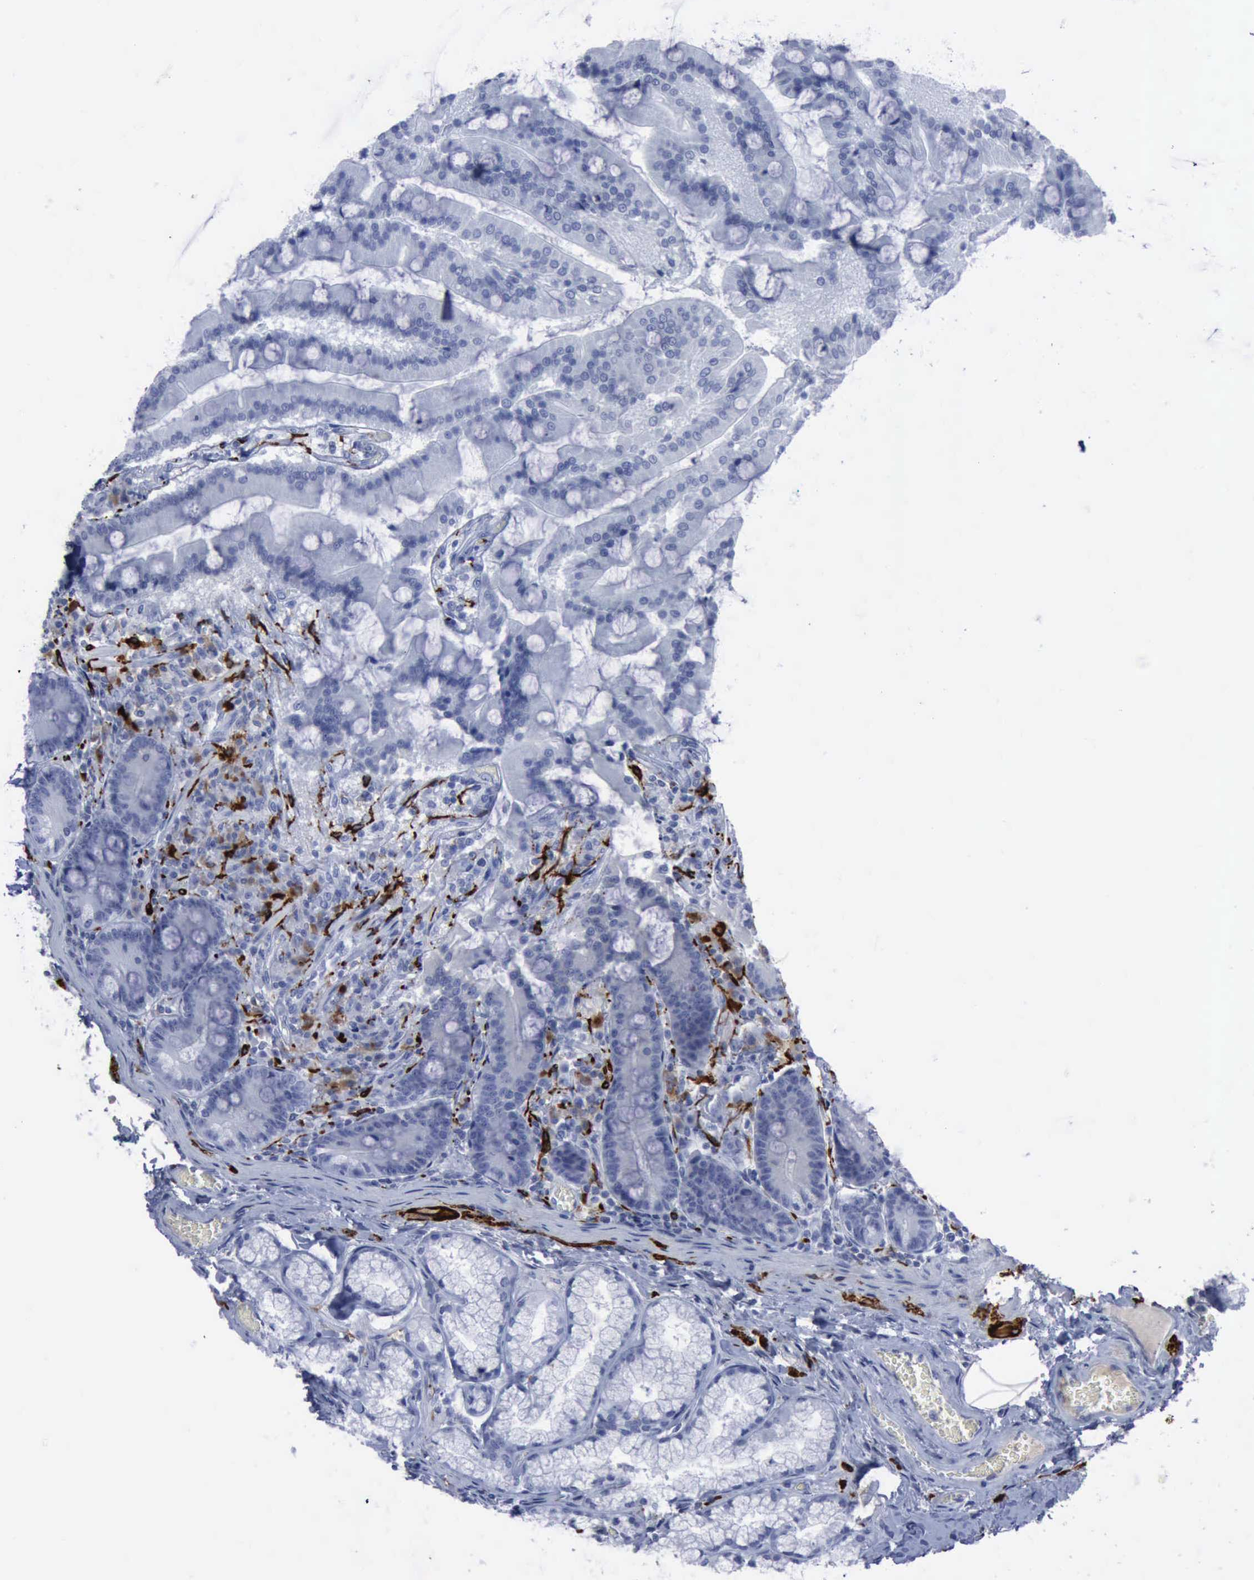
{"staining": {"intensity": "negative", "quantity": "none", "location": "none"}, "tissue": "duodenum", "cell_type": "Glandular cells", "image_type": "normal", "snomed": [{"axis": "morphology", "description": "Normal tissue, NOS"}, {"axis": "topography", "description": "Duodenum"}], "caption": "This is a image of IHC staining of normal duodenum, which shows no positivity in glandular cells.", "gene": "NGFR", "patient": {"sex": "female", "age": 64}}